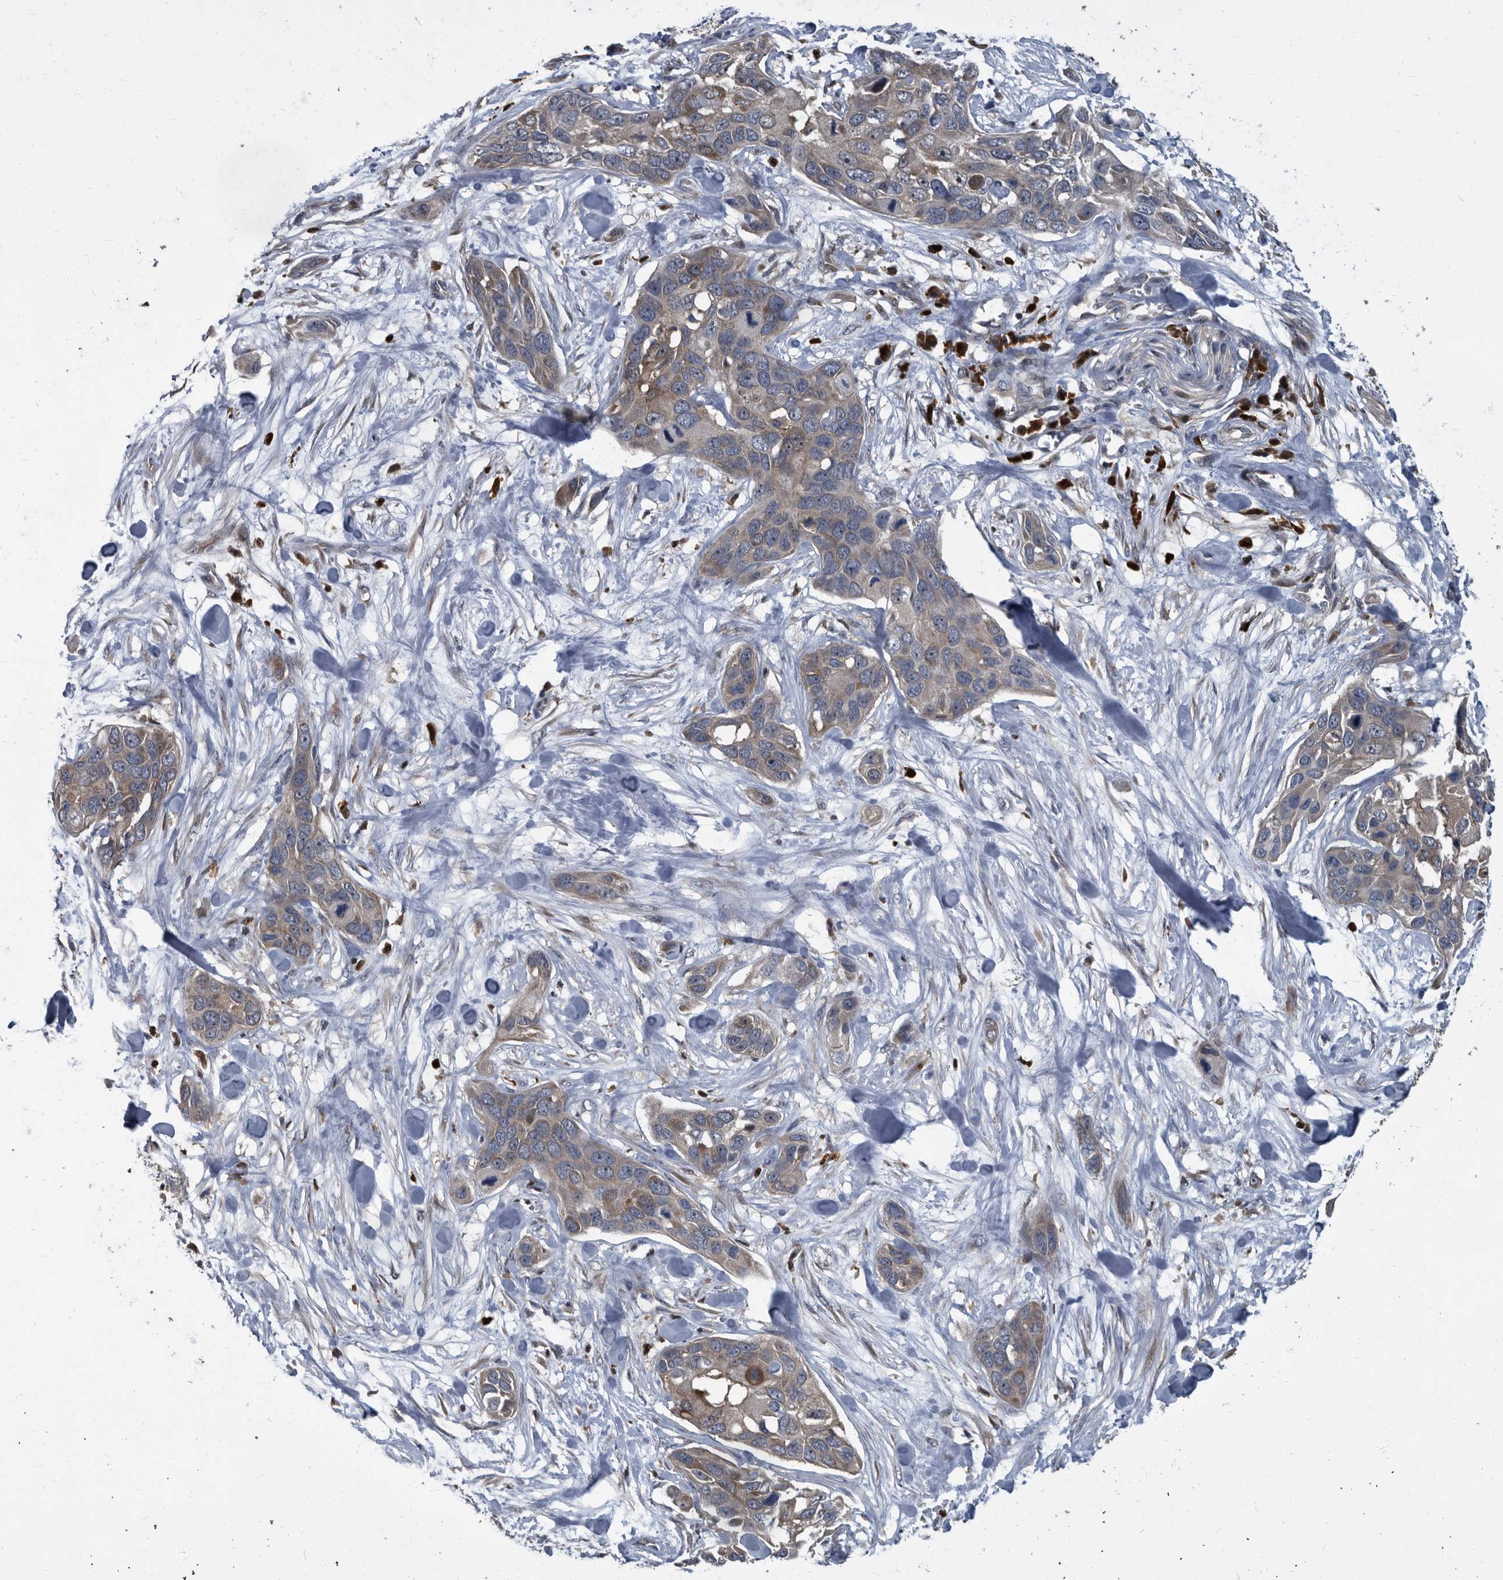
{"staining": {"intensity": "weak", "quantity": "<25%", "location": "cytoplasmic/membranous"}, "tissue": "pancreatic cancer", "cell_type": "Tumor cells", "image_type": "cancer", "snomed": [{"axis": "morphology", "description": "Adenocarcinoma, NOS"}, {"axis": "topography", "description": "Pancreas"}], "caption": "This is an IHC photomicrograph of human pancreatic cancer. There is no staining in tumor cells.", "gene": "CDV3", "patient": {"sex": "female", "age": 60}}